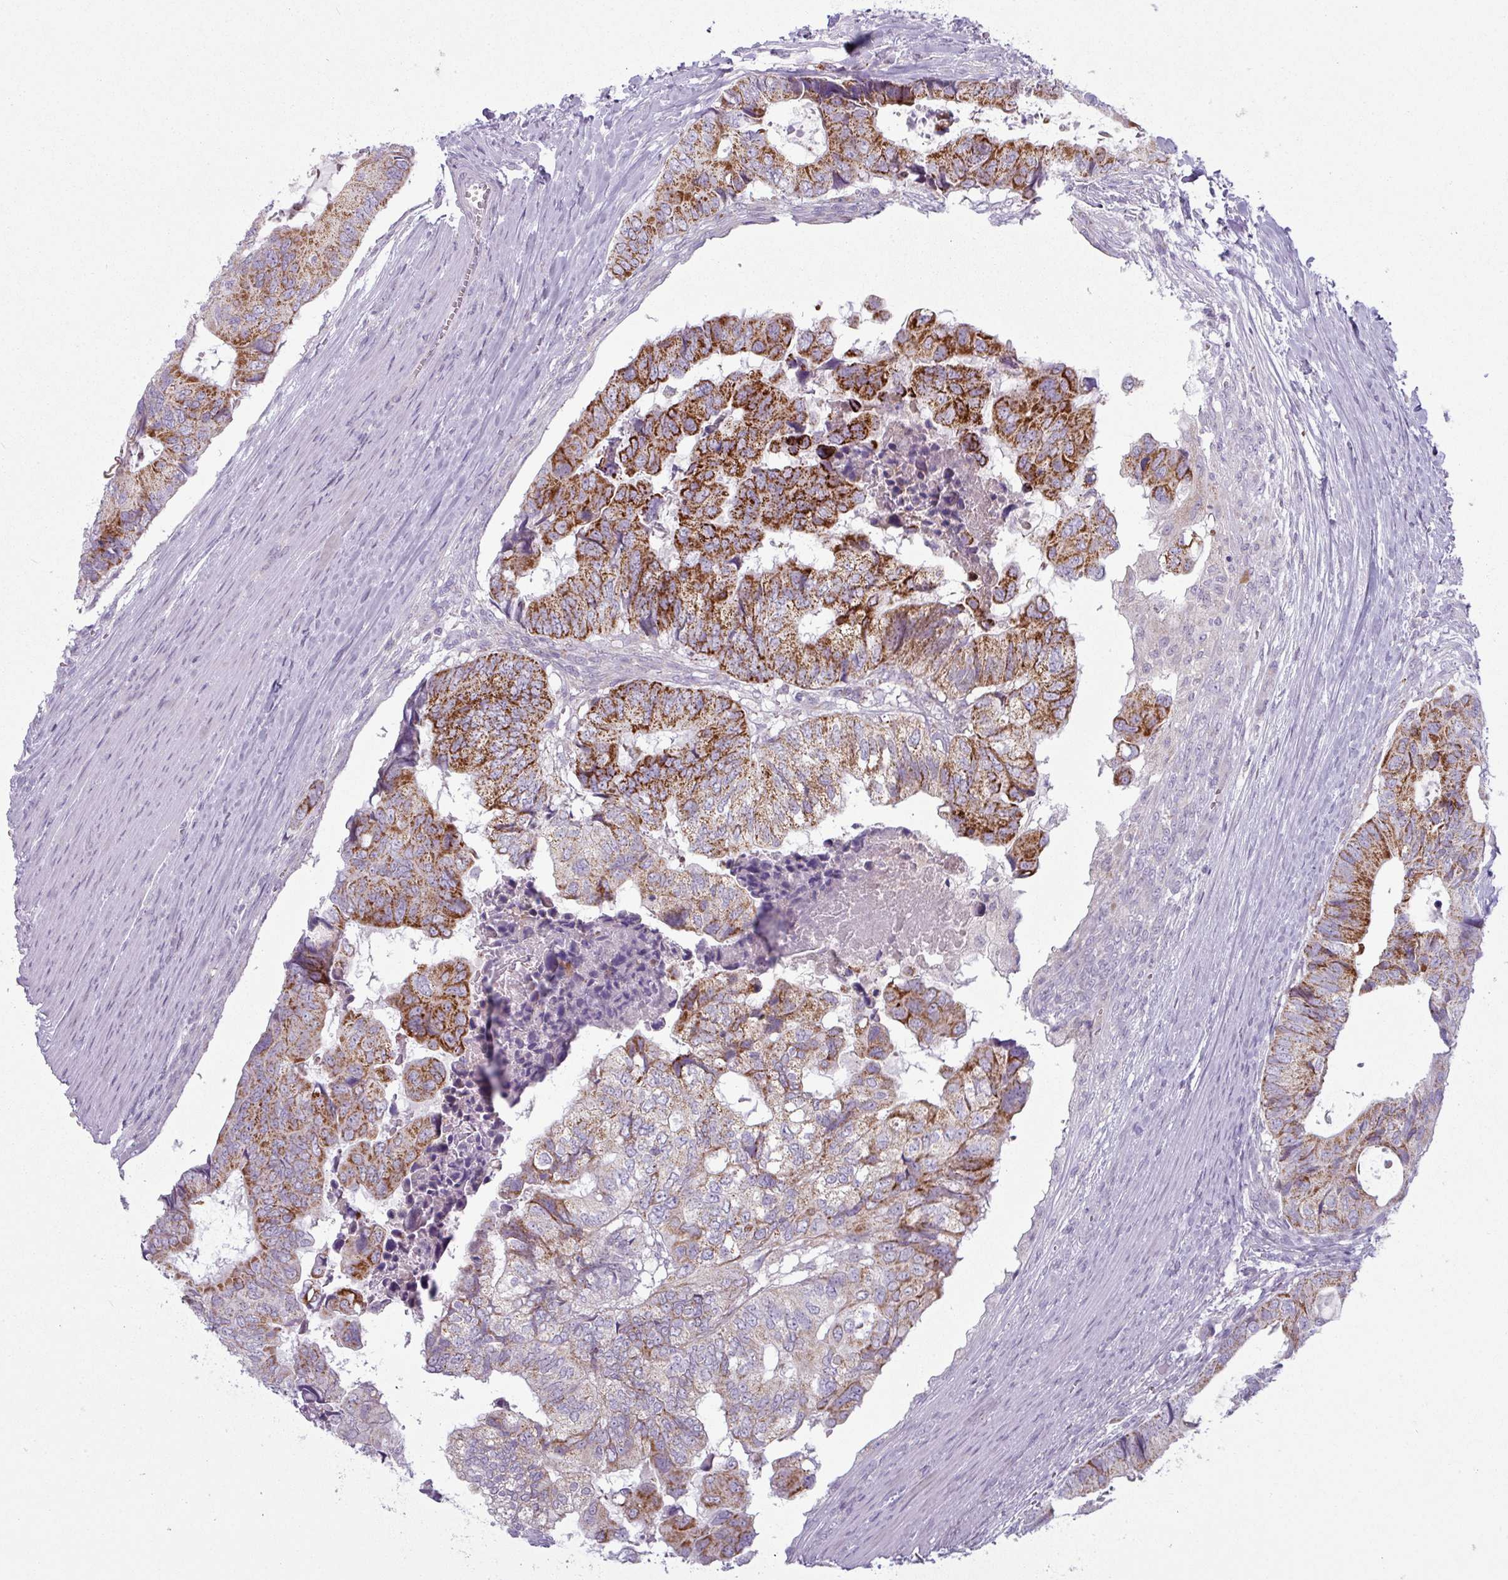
{"staining": {"intensity": "strong", "quantity": ">75%", "location": "cytoplasmic/membranous"}, "tissue": "colorectal cancer", "cell_type": "Tumor cells", "image_type": "cancer", "snomed": [{"axis": "morphology", "description": "Adenocarcinoma, NOS"}, {"axis": "topography", "description": "Colon"}], "caption": "This is a histology image of IHC staining of colorectal cancer (adenocarcinoma), which shows strong expression in the cytoplasmic/membranous of tumor cells.", "gene": "ZNF615", "patient": {"sex": "male", "age": 85}}